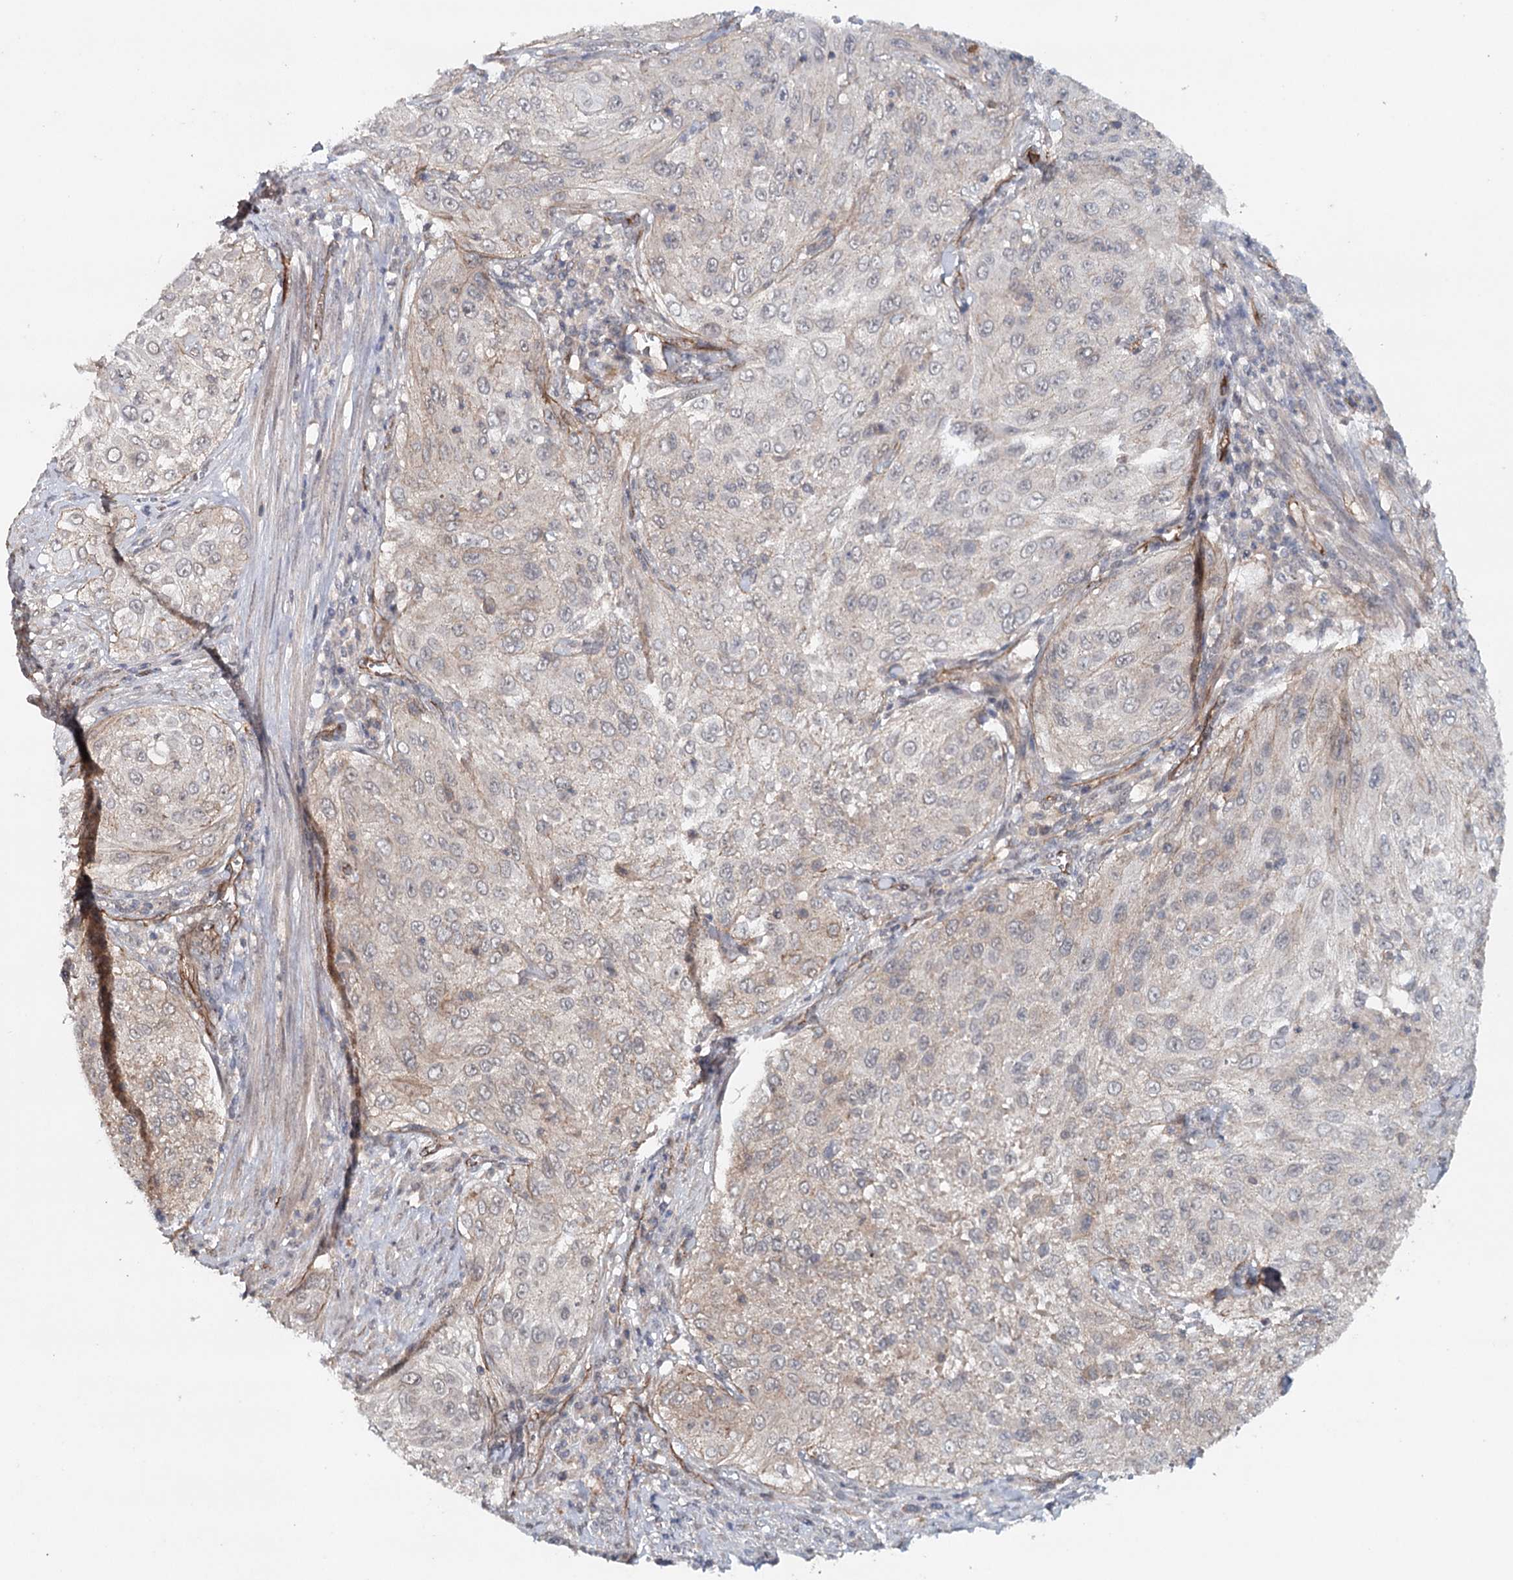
{"staining": {"intensity": "weak", "quantity": "25%-75%", "location": "cytoplasmic/membranous,nuclear"}, "tissue": "cervical cancer", "cell_type": "Tumor cells", "image_type": "cancer", "snomed": [{"axis": "morphology", "description": "Squamous cell carcinoma, NOS"}, {"axis": "topography", "description": "Cervix"}], "caption": "The immunohistochemical stain highlights weak cytoplasmic/membranous and nuclear staining in tumor cells of cervical squamous cell carcinoma tissue.", "gene": "SYNPO", "patient": {"sex": "female", "age": 42}}